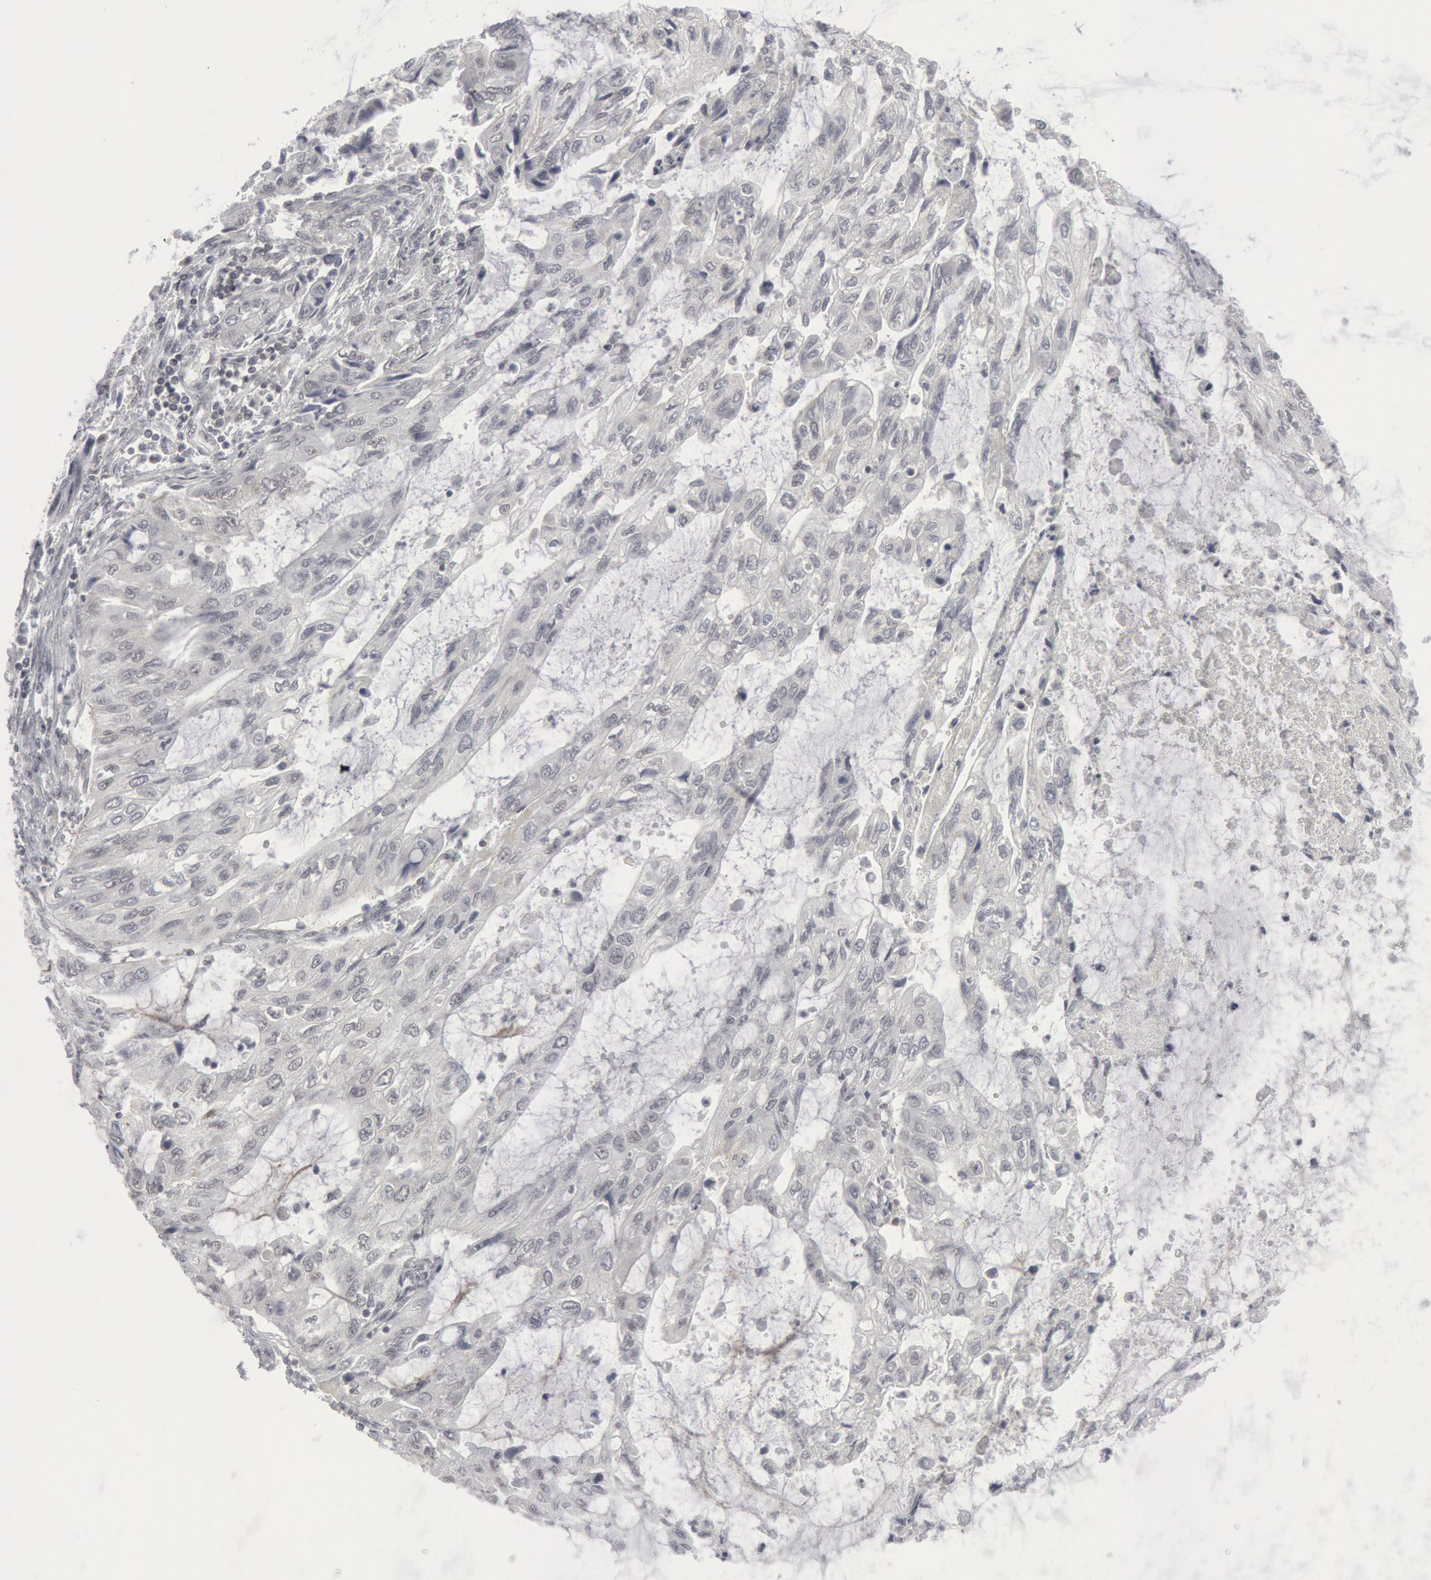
{"staining": {"intensity": "weak", "quantity": "<25%", "location": "cytoplasmic/membranous"}, "tissue": "stomach cancer", "cell_type": "Tumor cells", "image_type": "cancer", "snomed": [{"axis": "morphology", "description": "Adenocarcinoma, NOS"}, {"axis": "topography", "description": "Stomach, upper"}], "caption": "IHC photomicrograph of neoplastic tissue: stomach cancer (adenocarcinoma) stained with DAB (3,3'-diaminobenzidine) shows no significant protein expression in tumor cells.", "gene": "CASP9", "patient": {"sex": "female", "age": 52}}